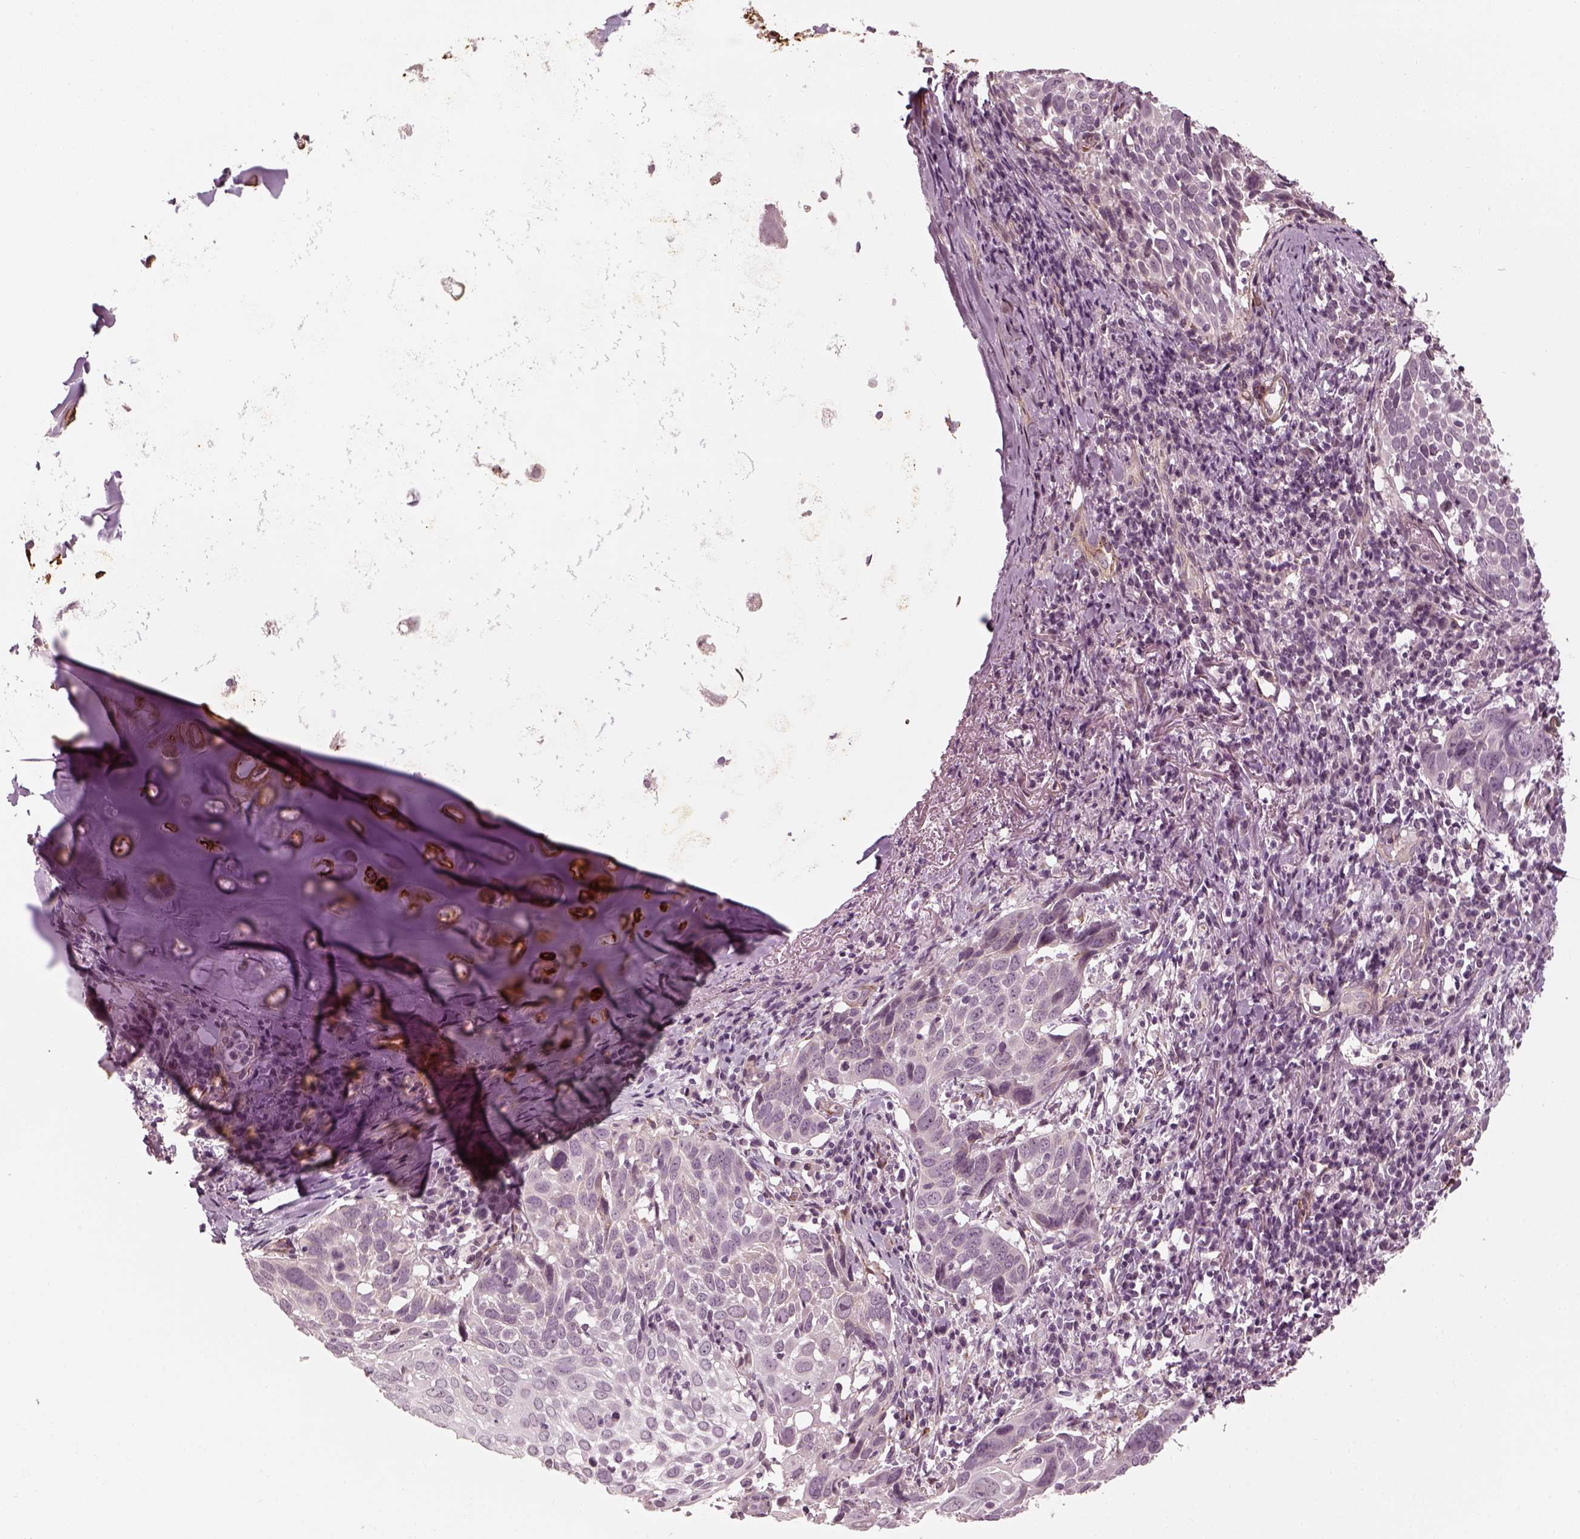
{"staining": {"intensity": "negative", "quantity": "none", "location": "none"}, "tissue": "lung cancer", "cell_type": "Tumor cells", "image_type": "cancer", "snomed": [{"axis": "morphology", "description": "Squamous cell carcinoma, NOS"}, {"axis": "topography", "description": "Lung"}], "caption": "A high-resolution photomicrograph shows immunohistochemistry staining of squamous cell carcinoma (lung), which exhibits no significant expression in tumor cells.", "gene": "LAMB2", "patient": {"sex": "male", "age": 57}}